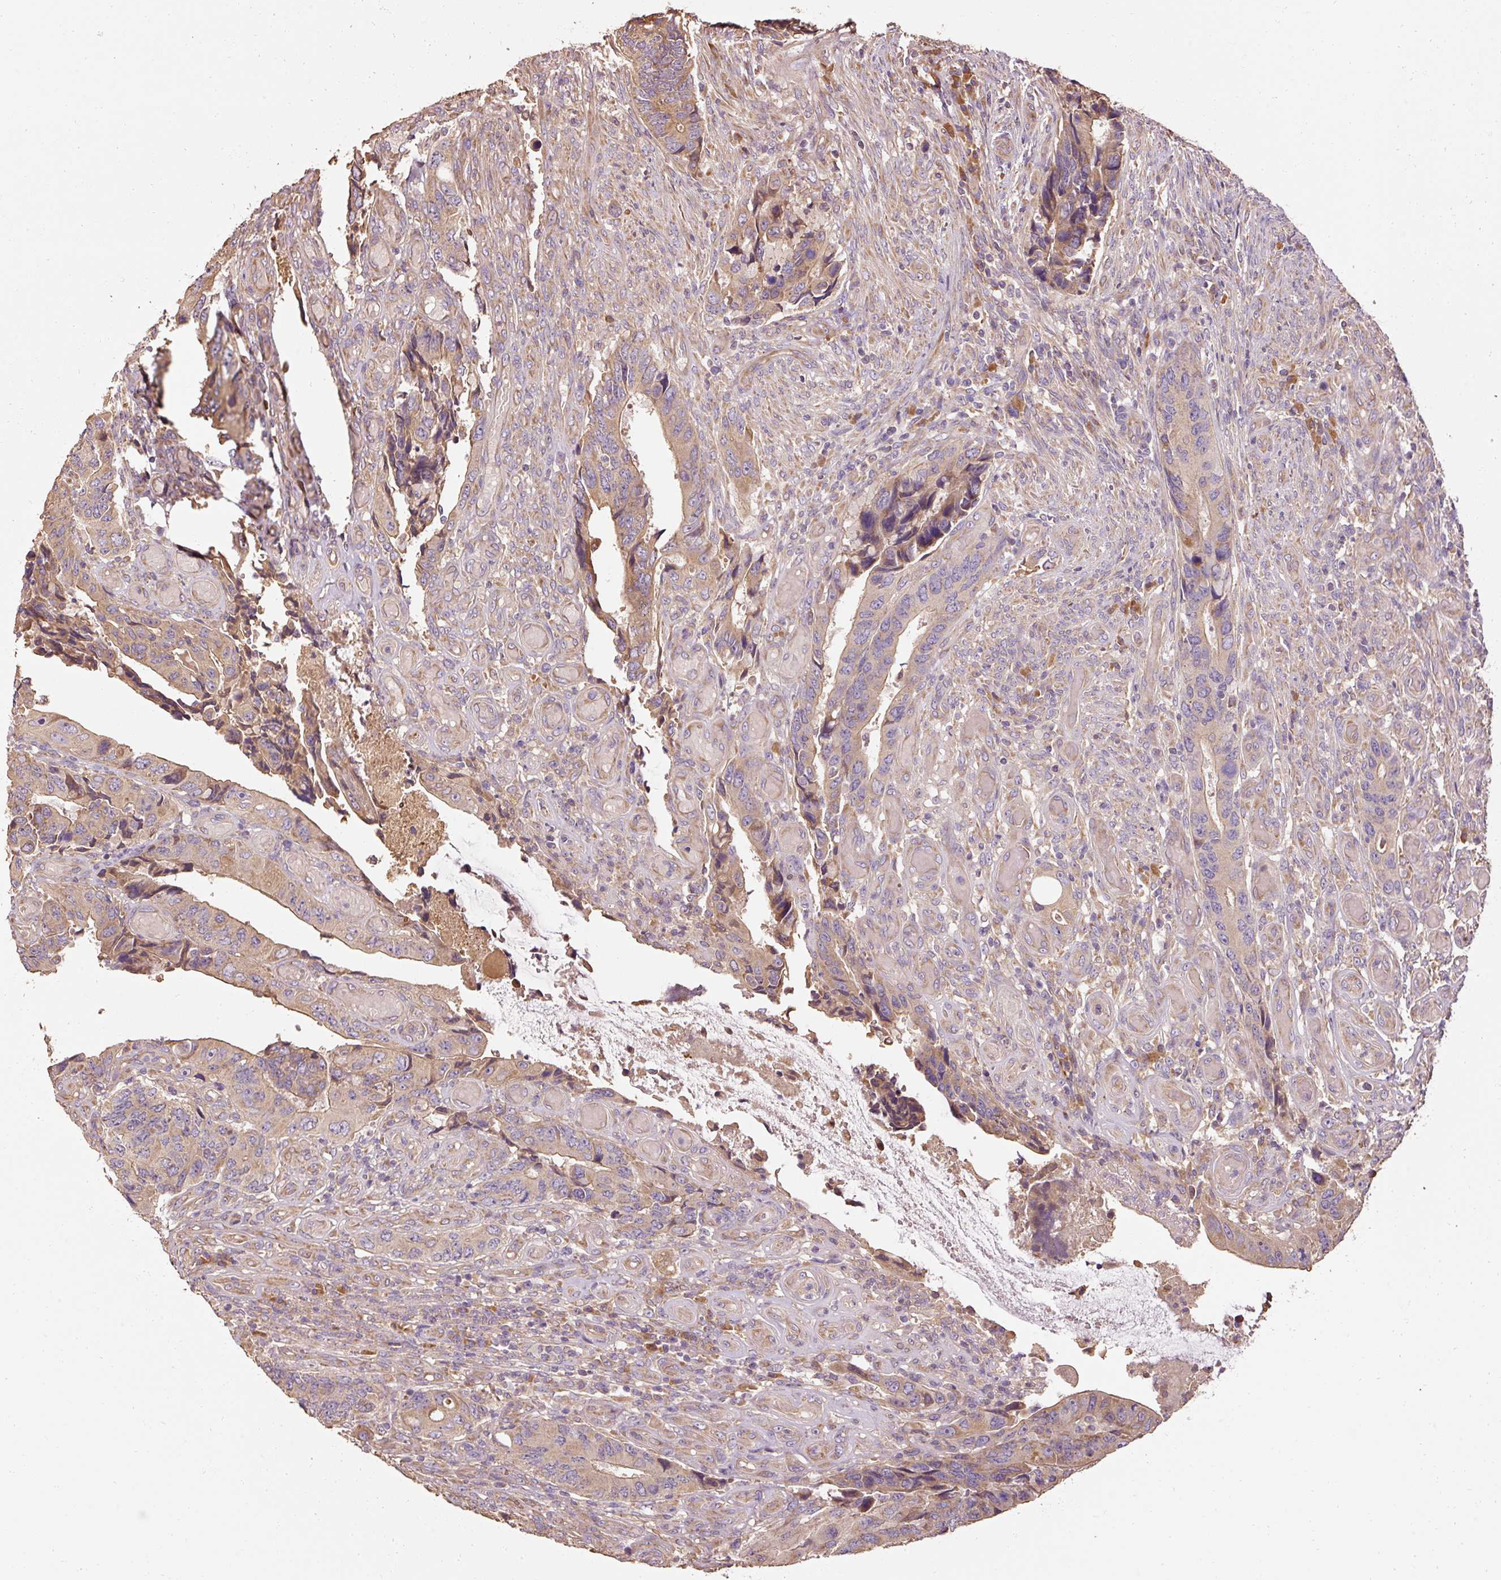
{"staining": {"intensity": "moderate", "quantity": "25%-75%", "location": "cytoplasmic/membranous"}, "tissue": "colorectal cancer", "cell_type": "Tumor cells", "image_type": "cancer", "snomed": [{"axis": "morphology", "description": "Adenocarcinoma, NOS"}, {"axis": "topography", "description": "Colon"}], "caption": "This is an image of IHC staining of adenocarcinoma (colorectal), which shows moderate positivity in the cytoplasmic/membranous of tumor cells.", "gene": "EFHC1", "patient": {"sex": "male", "age": 87}}